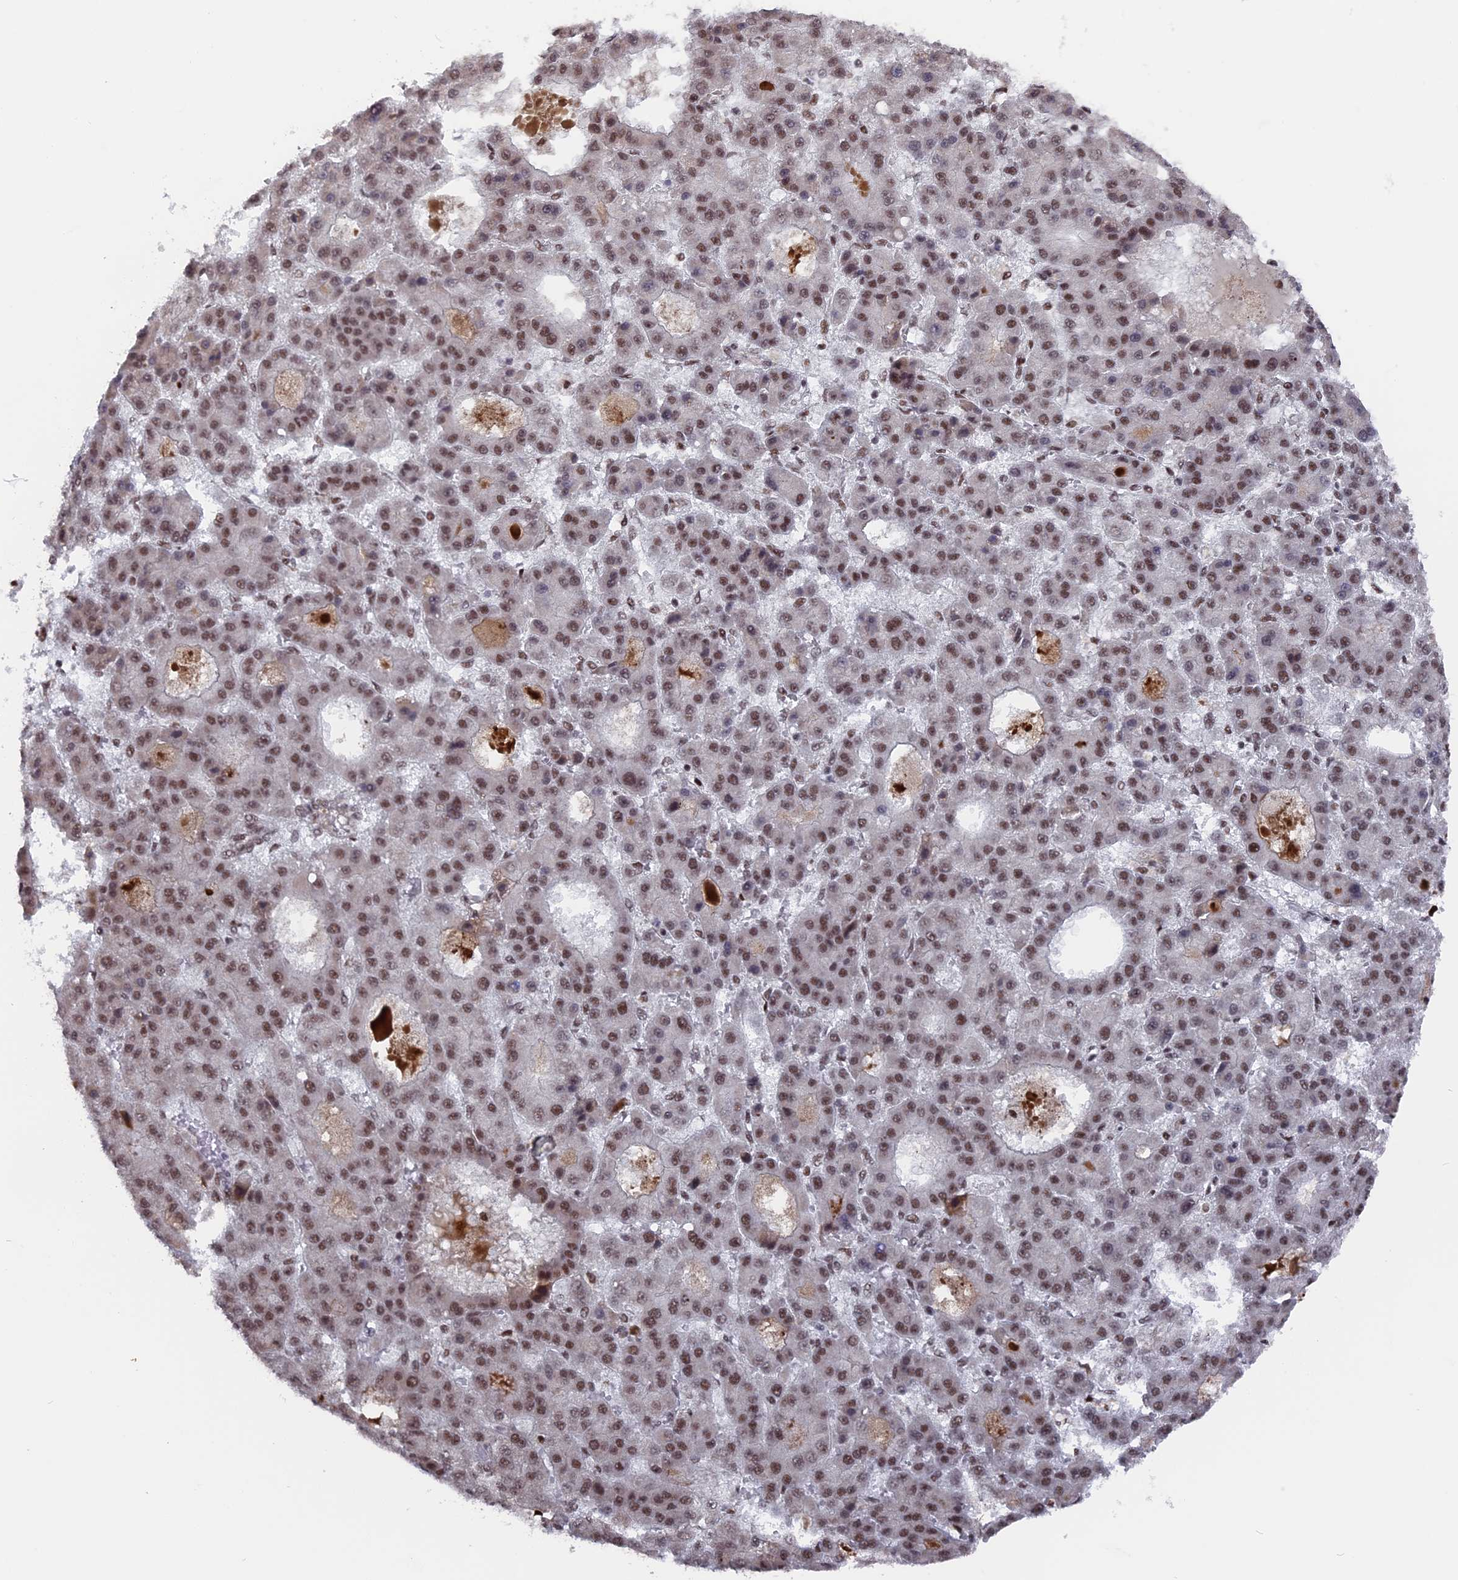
{"staining": {"intensity": "moderate", "quantity": ">75%", "location": "nuclear"}, "tissue": "liver cancer", "cell_type": "Tumor cells", "image_type": "cancer", "snomed": [{"axis": "morphology", "description": "Carcinoma, Hepatocellular, NOS"}, {"axis": "topography", "description": "Liver"}], "caption": "There is medium levels of moderate nuclear positivity in tumor cells of liver cancer, as demonstrated by immunohistochemical staining (brown color).", "gene": "SF3A2", "patient": {"sex": "male", "age": 70}}